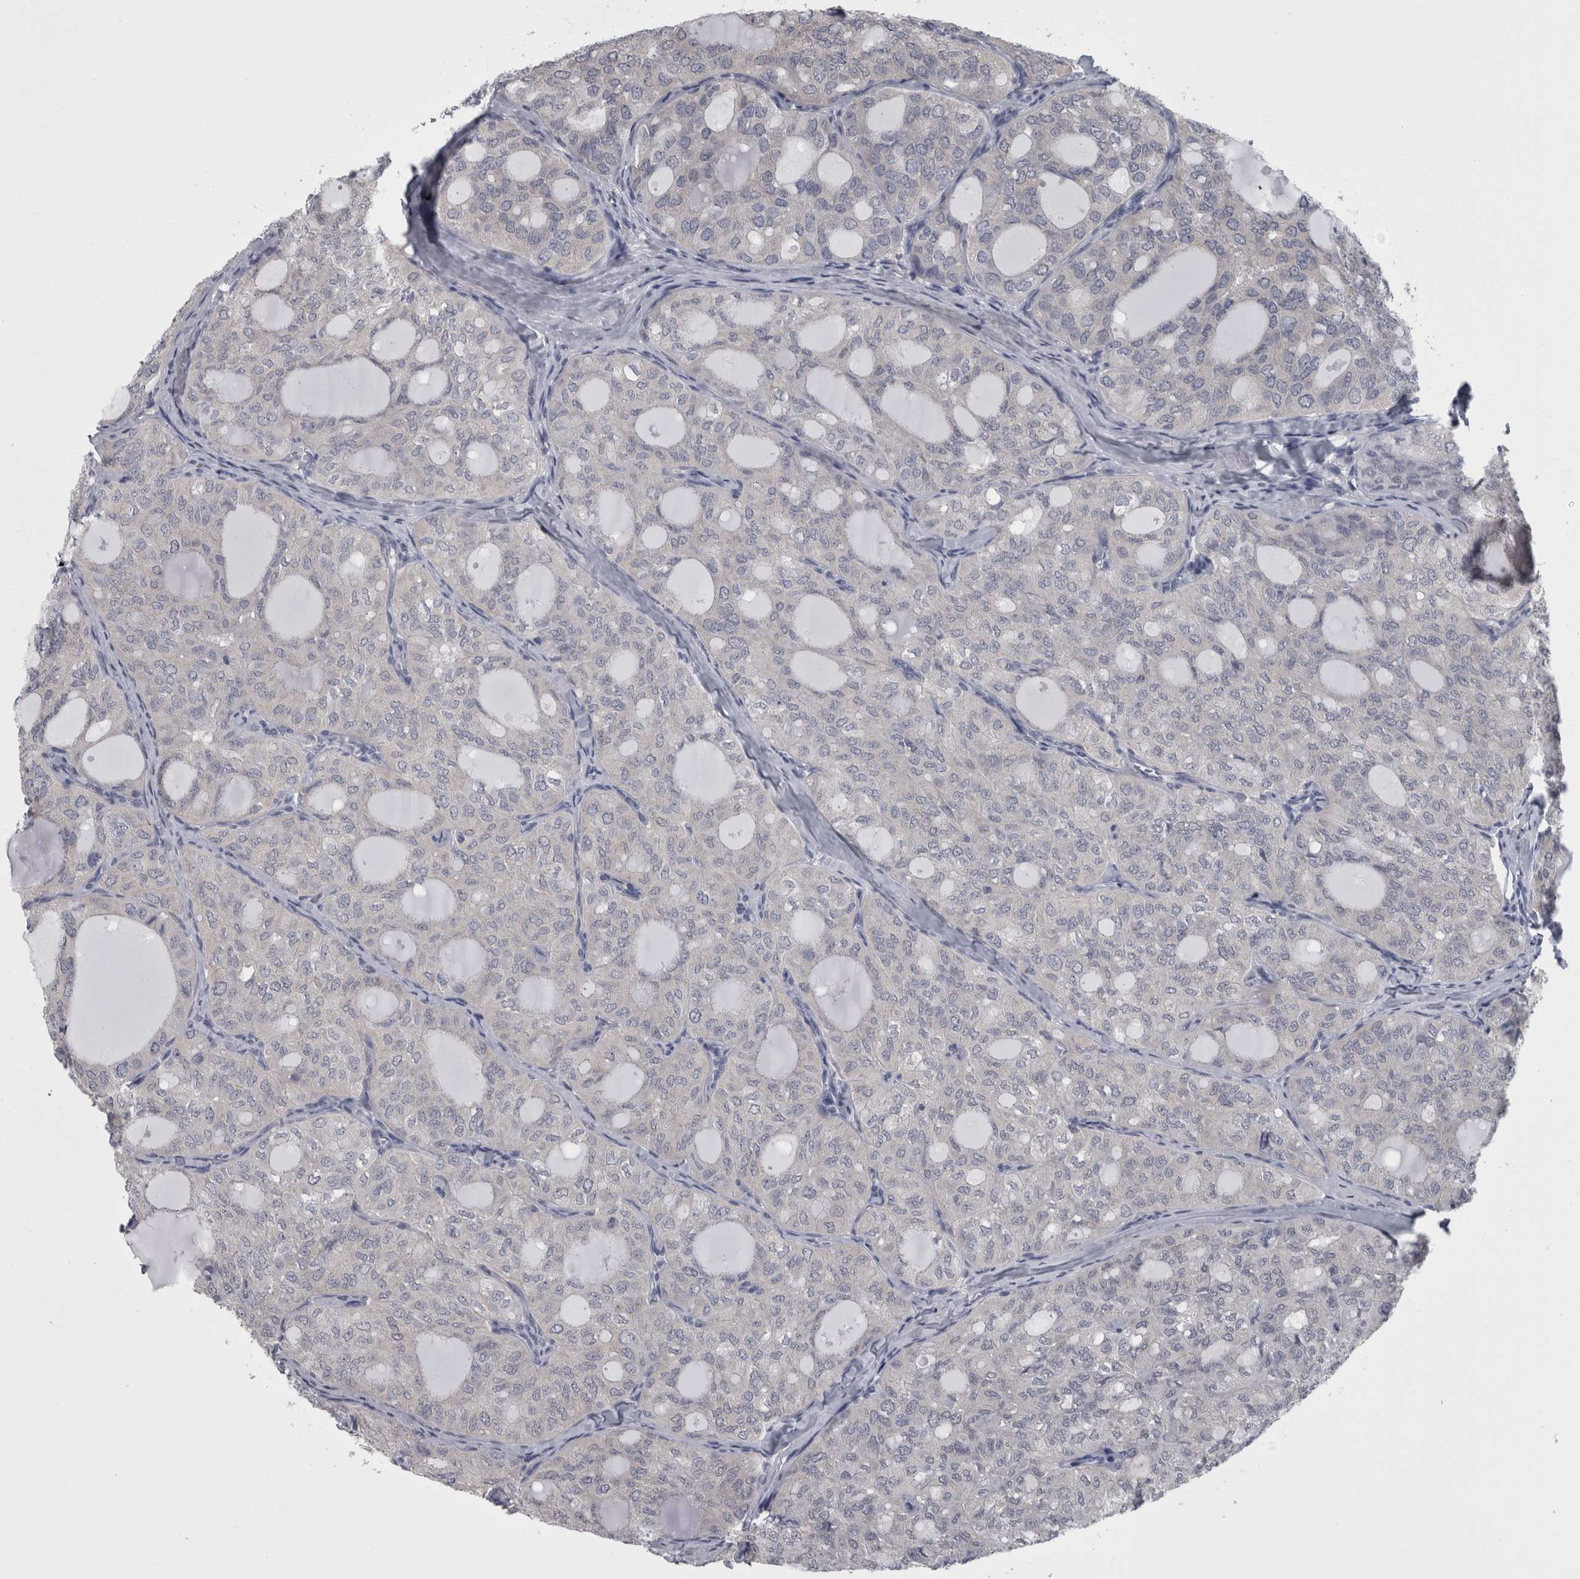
{"staining": {"intensity": "negative", "quantity": "none", "location": "none"}, "tissue": "thyroid cancer", "cell_type": "Tumor cells", "image_type": "cancer", "snomed": [{"axis": "morphology", "description": "Follicular adenoma carcinoma, NOS"}, {"axis": "topography", "description": "Thyroid gland"}], "caption": "Follicular adenoma carcinoma (thyroid) was stained to show a protein in brown. There is no significant expression in tumor cells.", "gene": "APRT", "patient": {"sex": "male", "age": 75}}